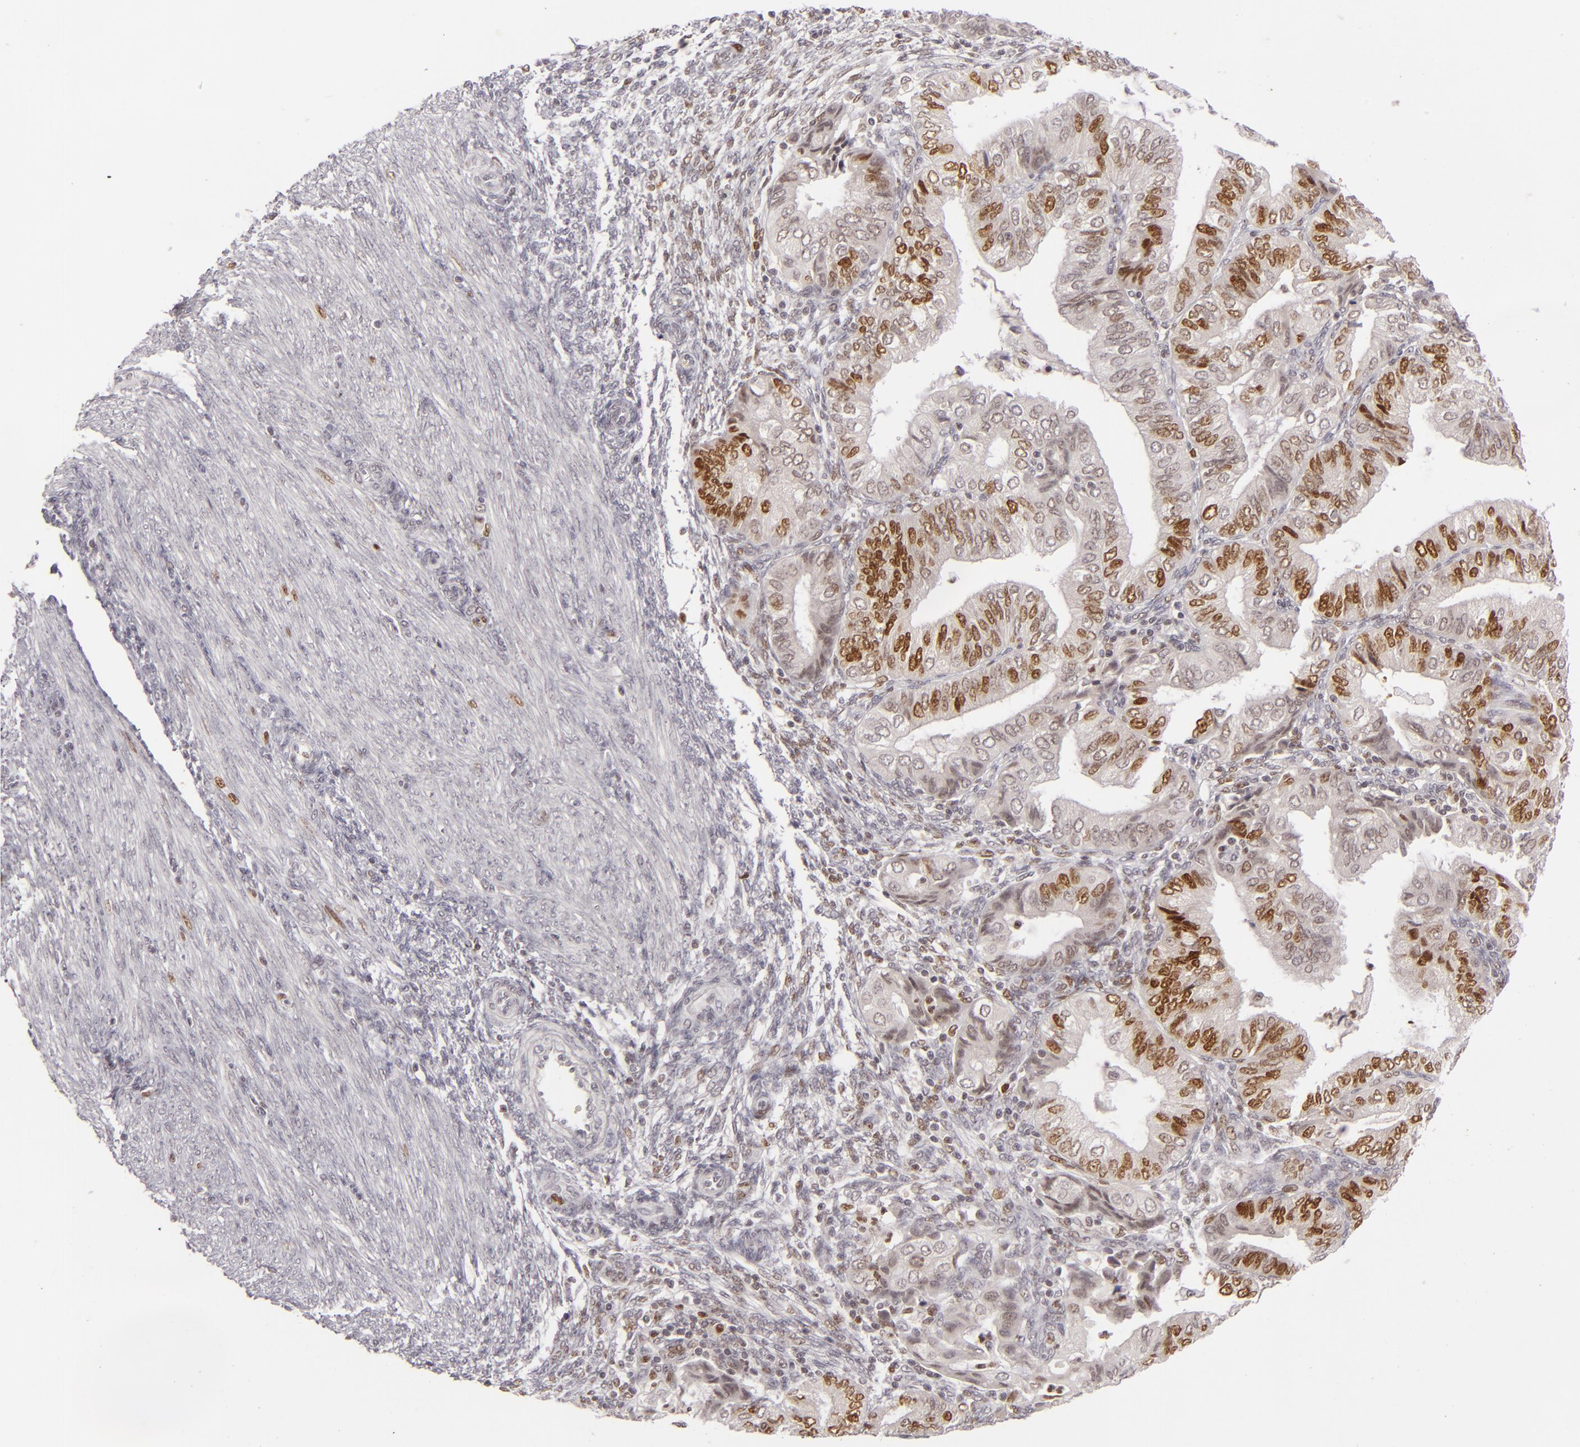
{"staining": {"intensity": "strong", "quantity": "25%-75%", "location": "nuclear"}, "tissue": "endometrial cancer", "cell_type": "Tumor cells", "image_type": "cancer", "snomed": [{"axis": "morphology", "description": "Adenocarcinoma, NOS"}, {"axis": "topography", "description": "Endometrium"}], "caption": "IHC (DAB (3,3'-diaminobenzidine)) staining of endometrial adenocarcinoma displays strong nuclear protein positivity in about 25%-75% of tumor cells.", "gene": "FEN1", "patient": {"sex": "female", "age": 51}}